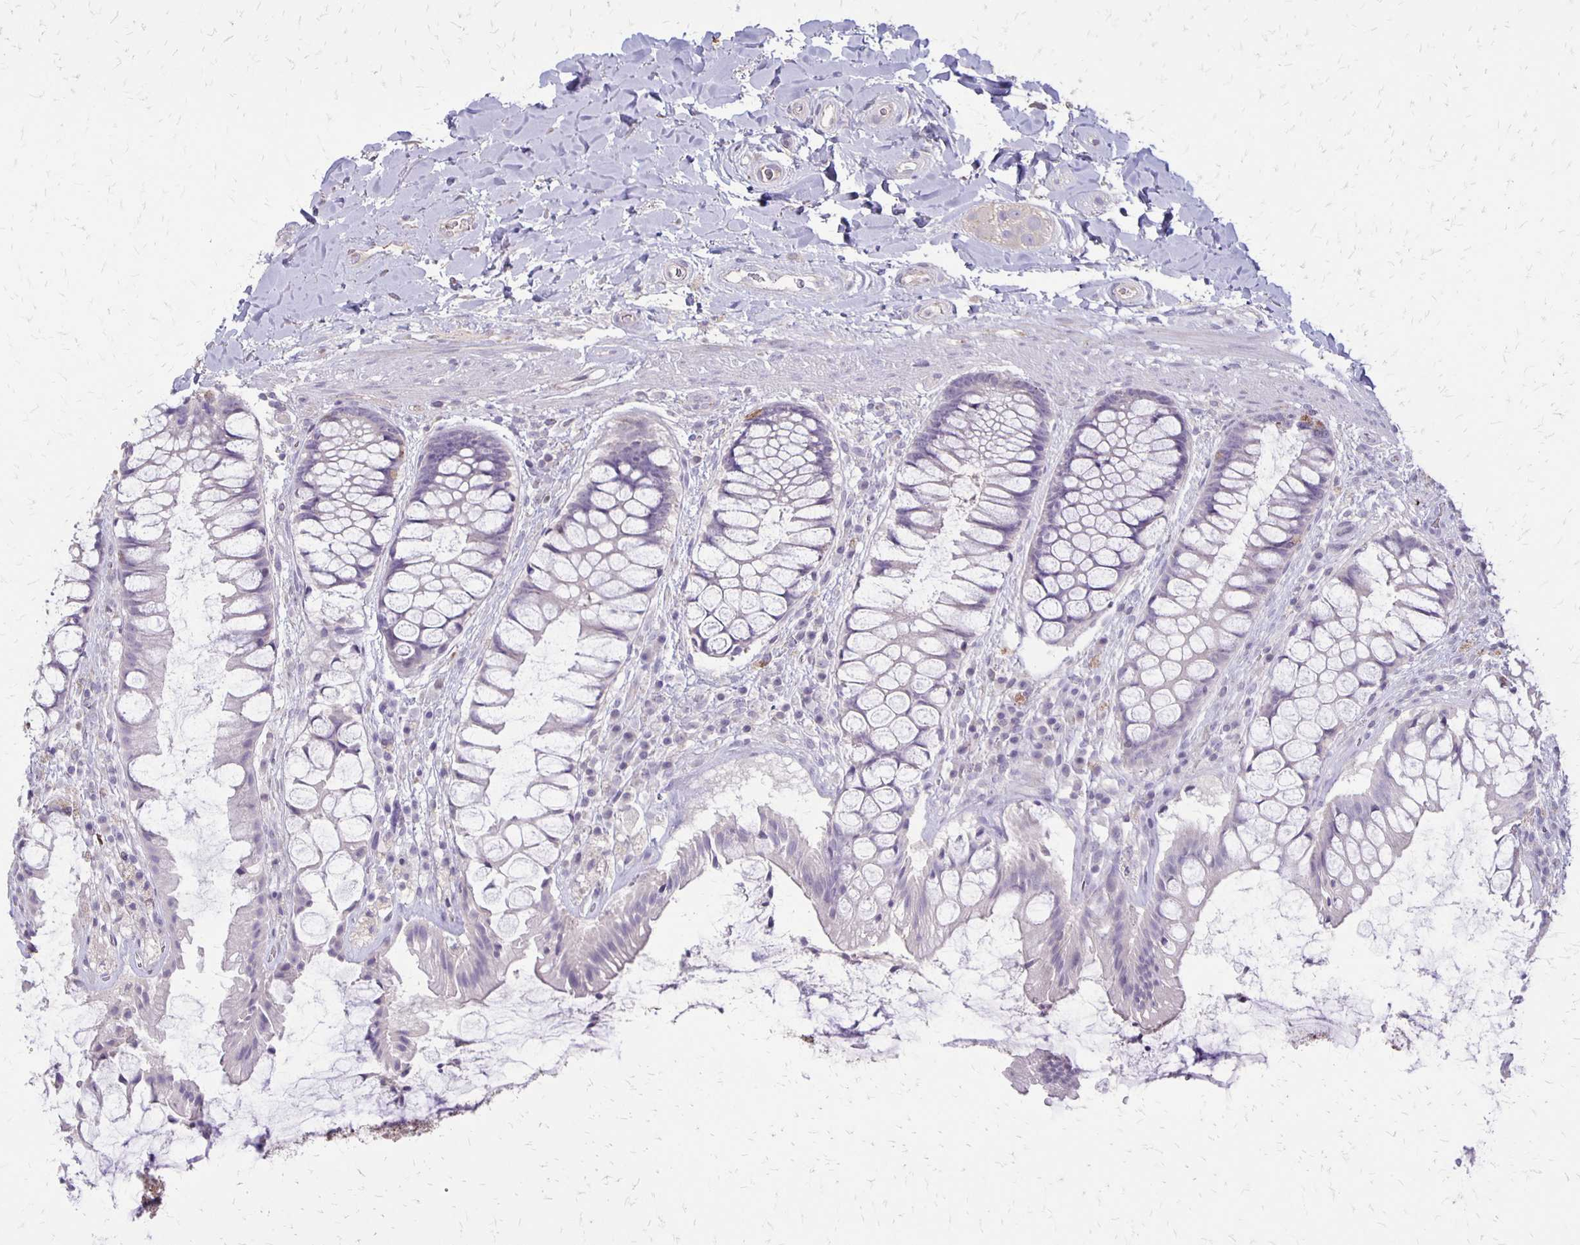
{"staining": {"intensity": "negative", "quantity": "none", "location": "none"}, "tissue": "rectum", "cell_type": "Glandular cells", "image_type": "normal", "snomed": [{"axis": "morphology", "description": "Normal tissue, NOS"}, {"axis": "topography", "description": "Rectum"}], "caption": "The IHC micrograph has no significant staining in glandular cells of rectum. (Brightfield microscopy of DAB immunohistochemistry at high magnification).", "gene": "SEPTIN5", "patient": {"sex": "female", "age": 58}}